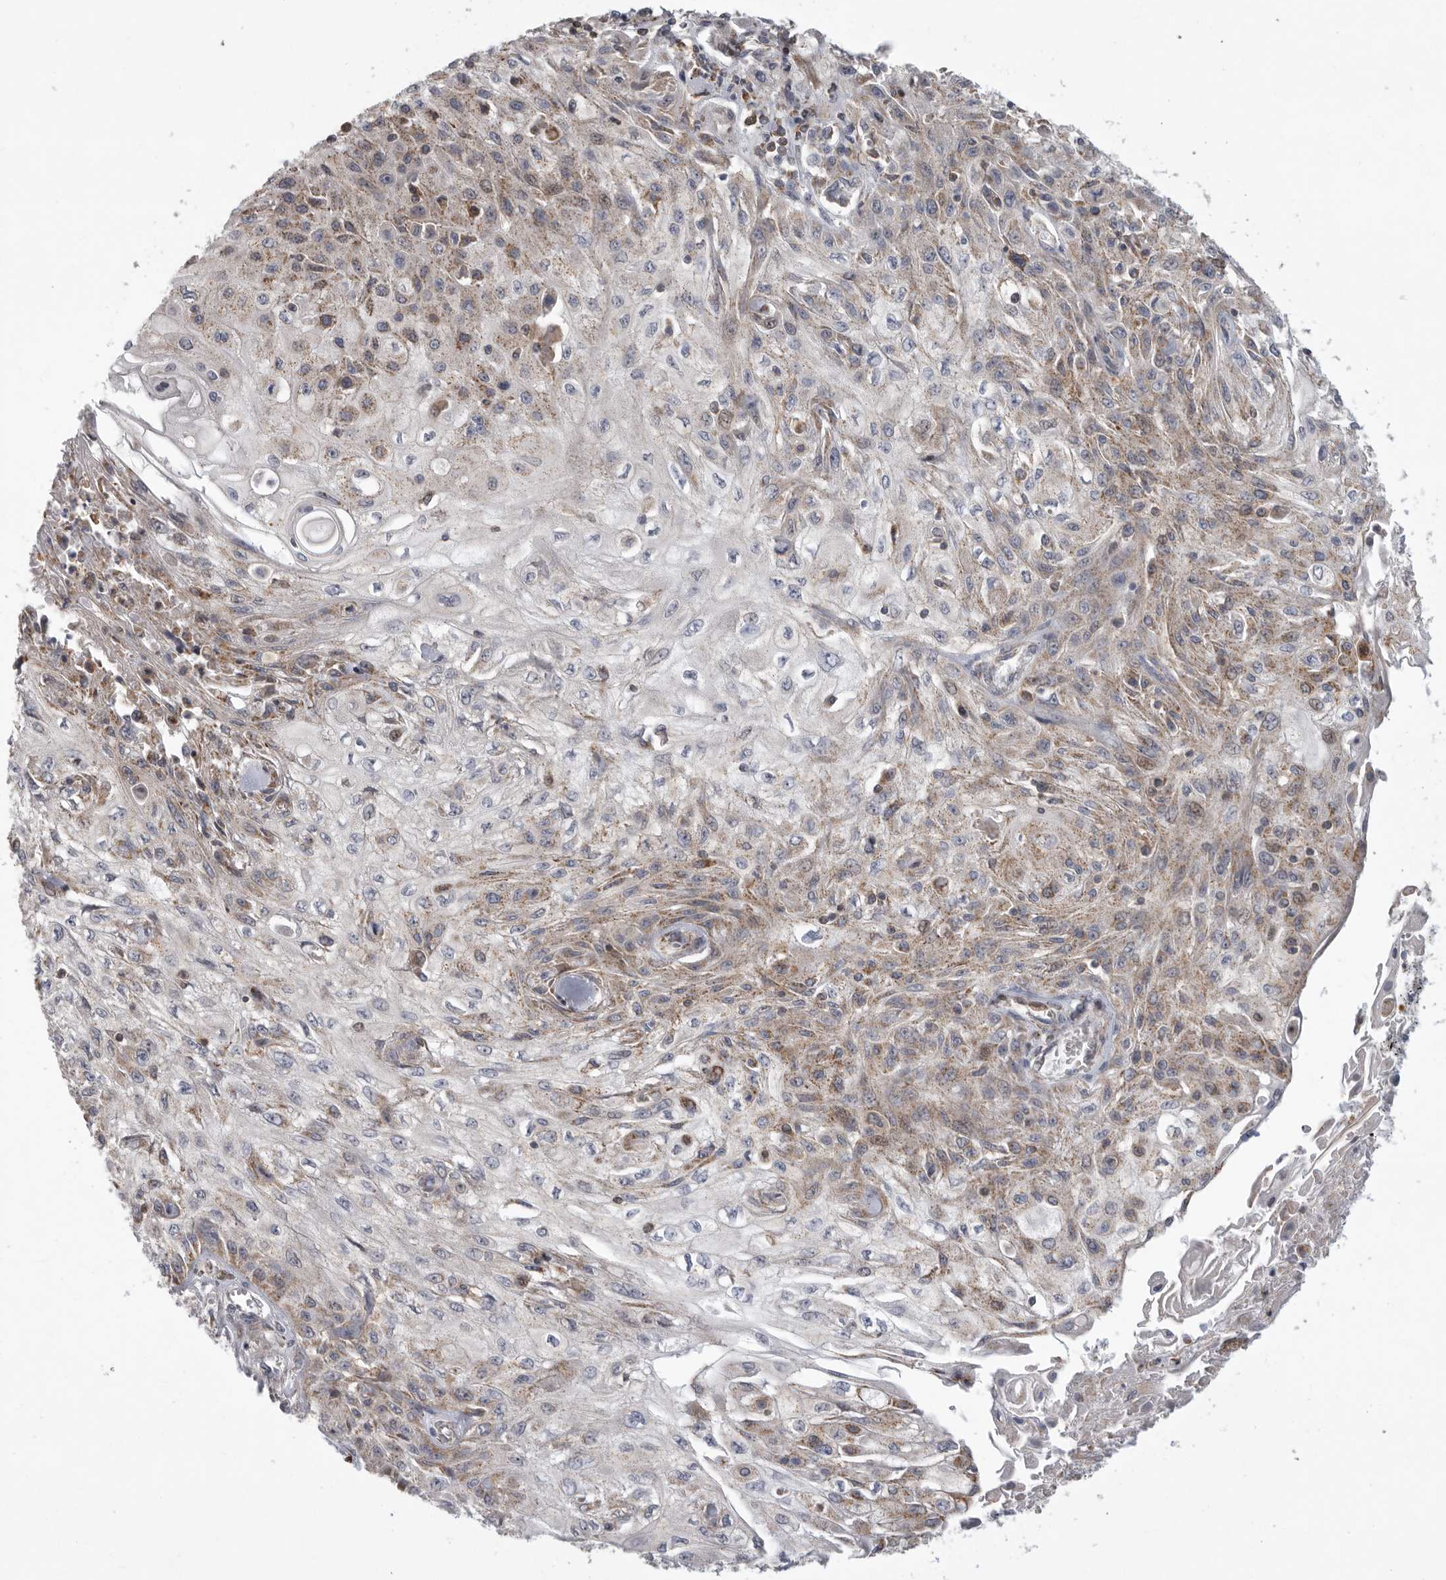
{"staining": {"intensity": "weak", "quantity": "25%-75%", "location": "cytoplasmic/membranous"}, "tissue": "skin cancer", "cell_type": "Tumor cells", "image_type": "cancer", "snomed": [{"axis": "morphology", "description": "Squamous cell carcinoma, NOS"}, {"axis": "morphology", "description": "Squamous cell carcinoma, metastatic, NOS"}, {"axis": "topography", "description": "Skin"}, {"axis": "topography", "description": "Lymph node"}], "caption": "About 25%-75% of tumor cells in skin cancer show weak cytoplasmic/membranous protein expression as visualized by brown immunohistochemical staining.", "gene": "MPZL1", "patient": {"sex": "male", "age": 75}}